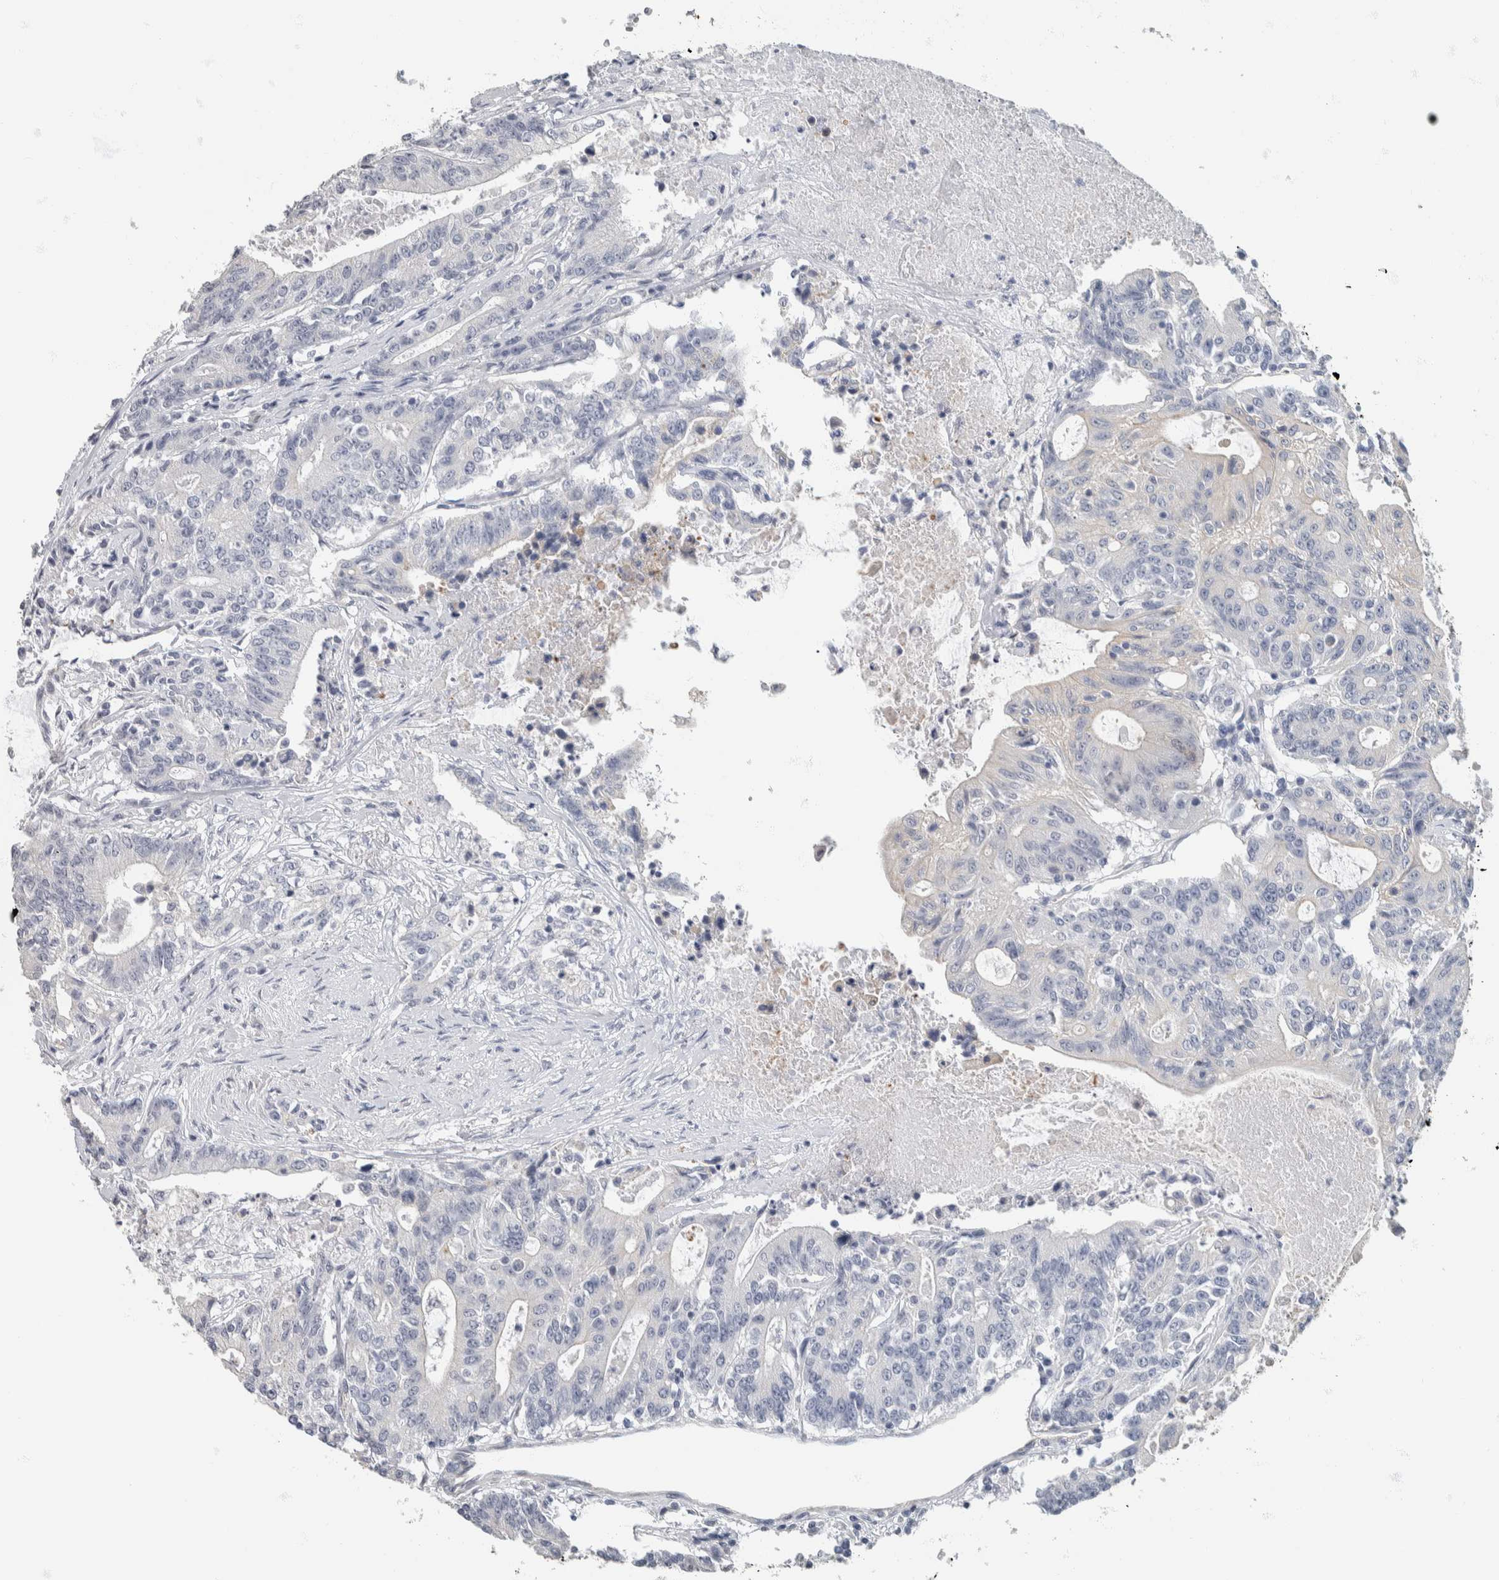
{"staining": {"intensity": "negative", "quantity": "none", "location": "none"}, "tissue": "colorectal cancer", "cell_type": "Tumor cells", "image_type": "cancer", "snomed": [{"axis": "morphology", "description": "Adenocarcinoma, NOS"}, {"axis": "topography", "description": "Colon"}], "caption": "A high-resolution histopathology image shows immunohistochemistry staining of colorectal adenocarcinoma, which exhibits no significant staining in tumor cells.", "gene": "NEFM", "patient": {"sex": "female", "age": 77}}